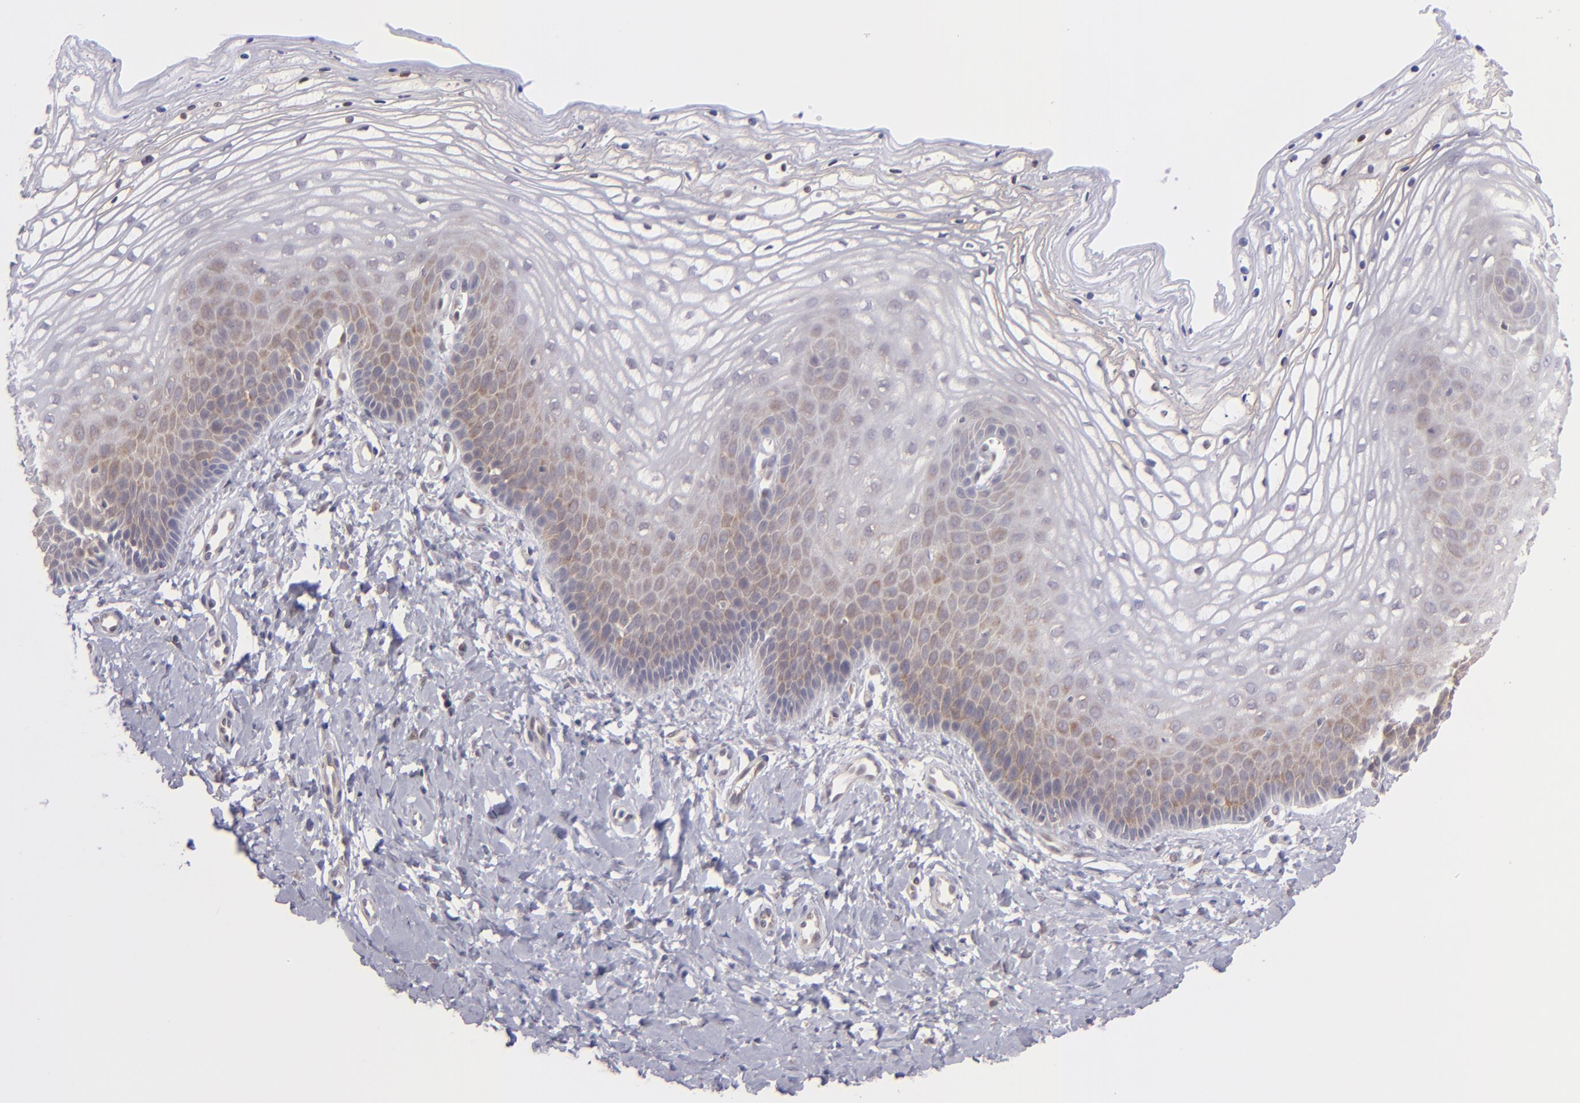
{"staining": {"intensity": "moderate", "quantity": "25%-75%", "location": "cytoplasmic/membranous"}, "tissue": "vagina", "cell_type": "Squamous epithelial cells", "image_type": "normal", "snomed": [{"axis": "morphology", "description": "Normal tissue, NOS"}, {"axis": "topography", "description": "Vagina"}], "caption": "A medium amount of moderate cytoplasmic/membranous staining is identified in about 25%-75% of squamous epithelial cells in benign vagina.", "gene": "PTPN13", "patient": {"sex": "female", "age": 68}}